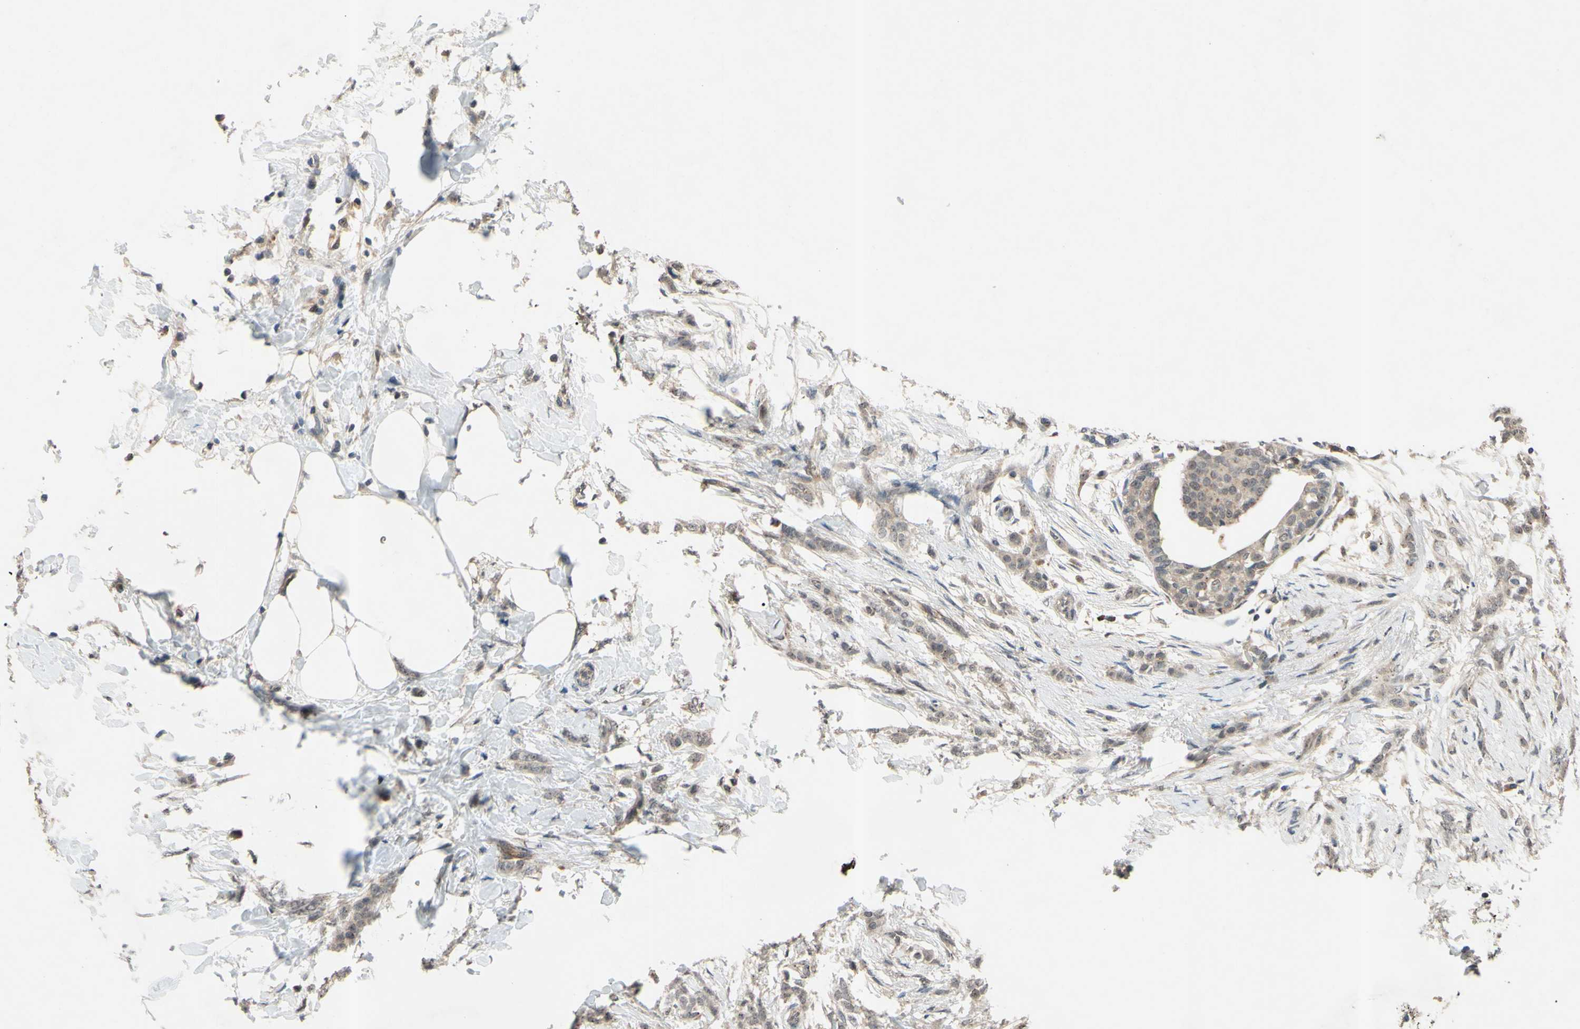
{"staining": {"intensity": "weak", "quantity": ">75%", "location": "cytoplasmic/membranous"}, "tissue": "breast cancer", "cell_type": "Tumor cells", "image_type": "cancer", "snomed": [{"axis": "morphology", "description": "Lobular carcinoma, in situ"}, {"axis": "morphology", "description": "Lobular carcinoma"}, {"axis": "topography", "description": "Breast"}], "caption": "Immunohistochemical staining of breast lobular carcinoma exhibits low levels of weak cytoplasmic/membranous protein positivity in about >75% of tumor cells.", "gene": "ALK", "patient": {"sex": "female", "age": 41}}